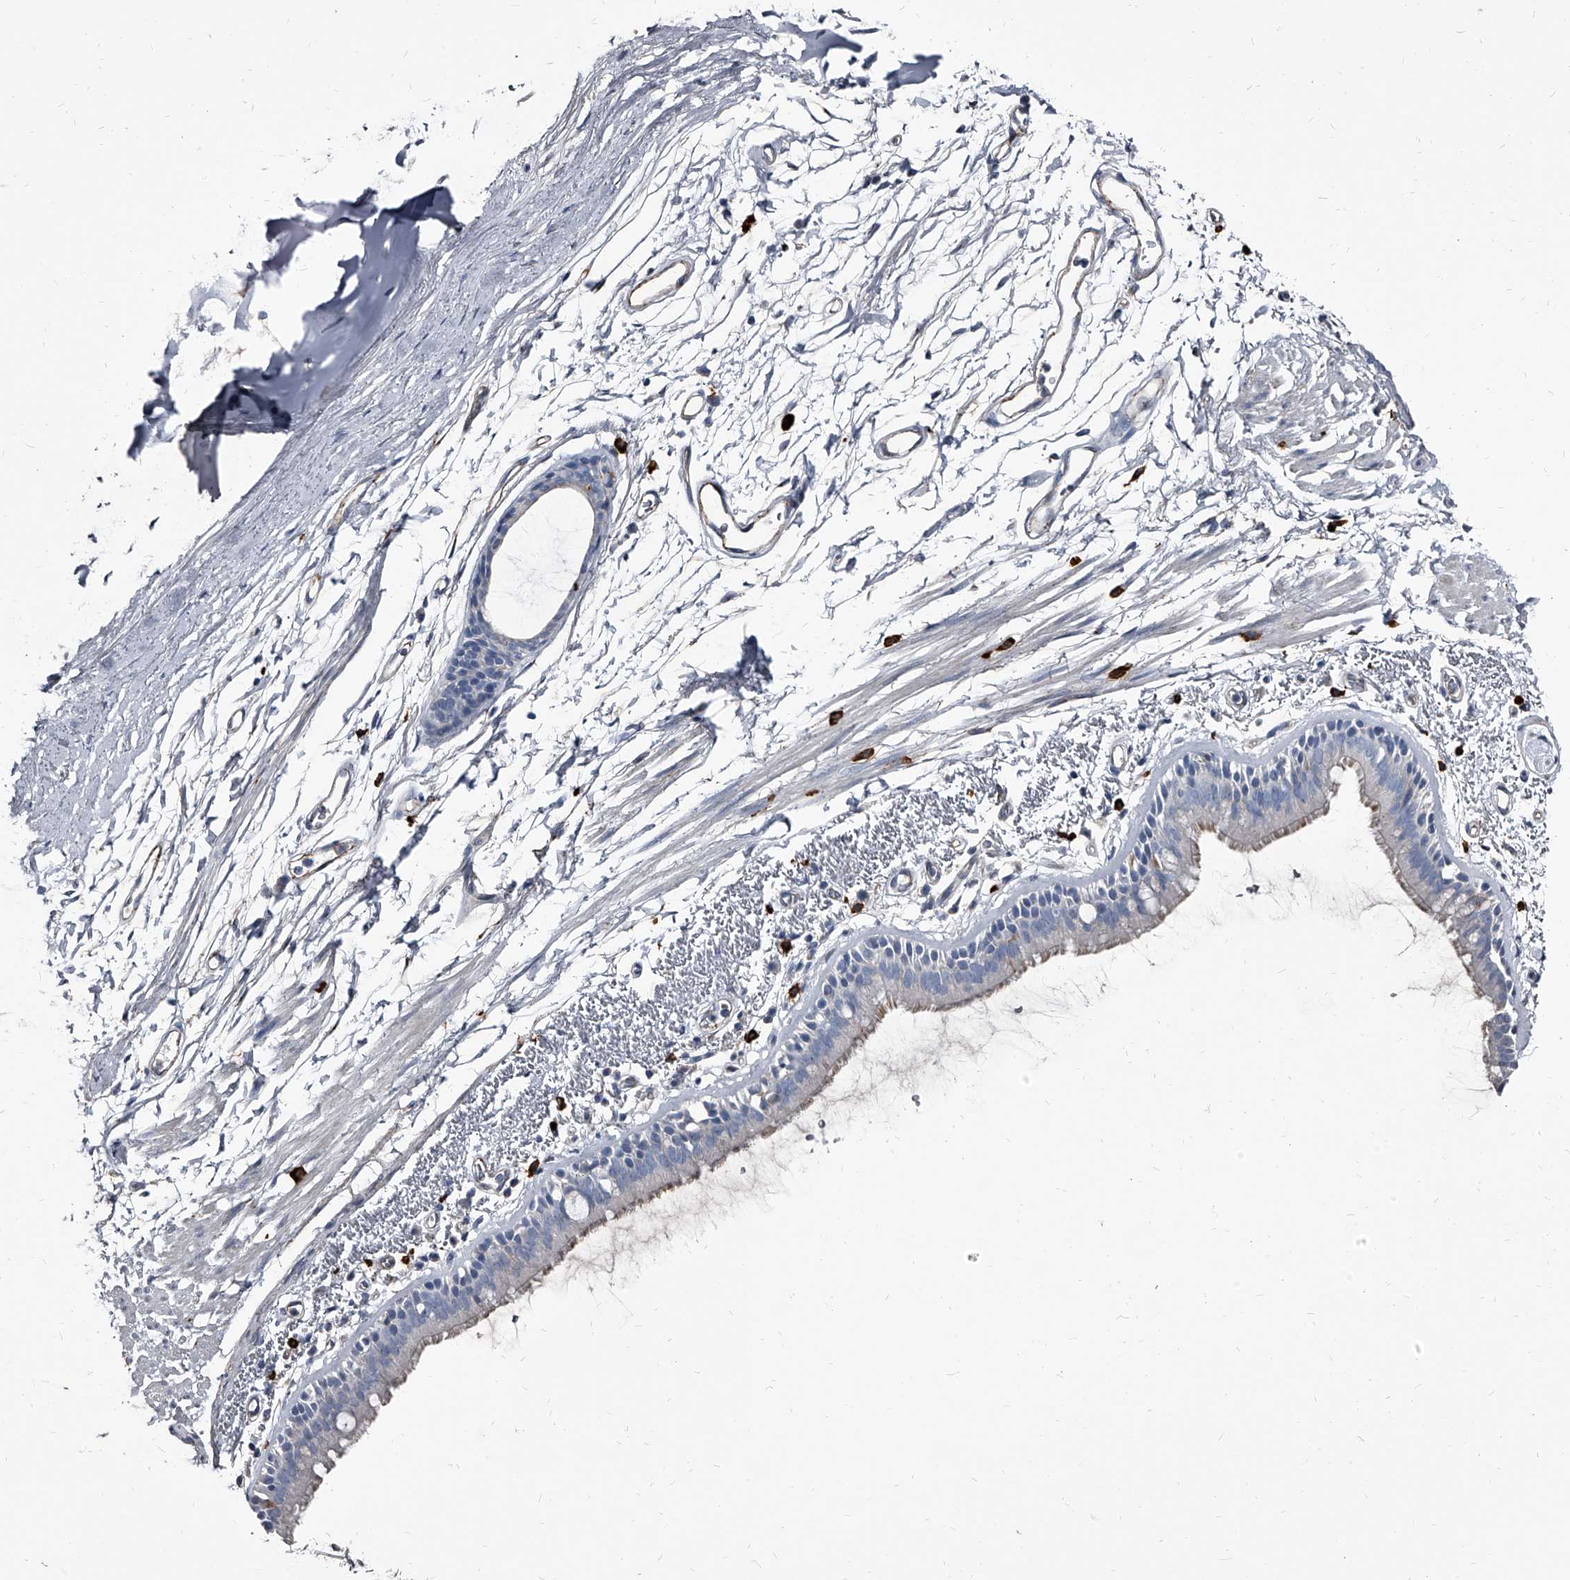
{"staining": {"intensity": "weak", "quantity": "<25%", "location": "cytoplasmic/membranous"}, "tissue": "bronchus", "cell_type": "Respiratory epithelial cells", "image_type": "normal", "snomed": [{"axis": "morphology", "description": "Normal tissue, NOS"}, {"axis": "topography", "description": "Lymph node"}, {"axis": "topography", "description": "Bronchus"}], "caption": "This micrograph is of benign bronchus stained with immunohistochemistry (IHC) to label a protein in brown with the nuclei are counter-stained blue. There is no expression in respiratory epithelial cells.", "gene": "PGLYRP3", "patient": {"sex": "female", "age": 70}}